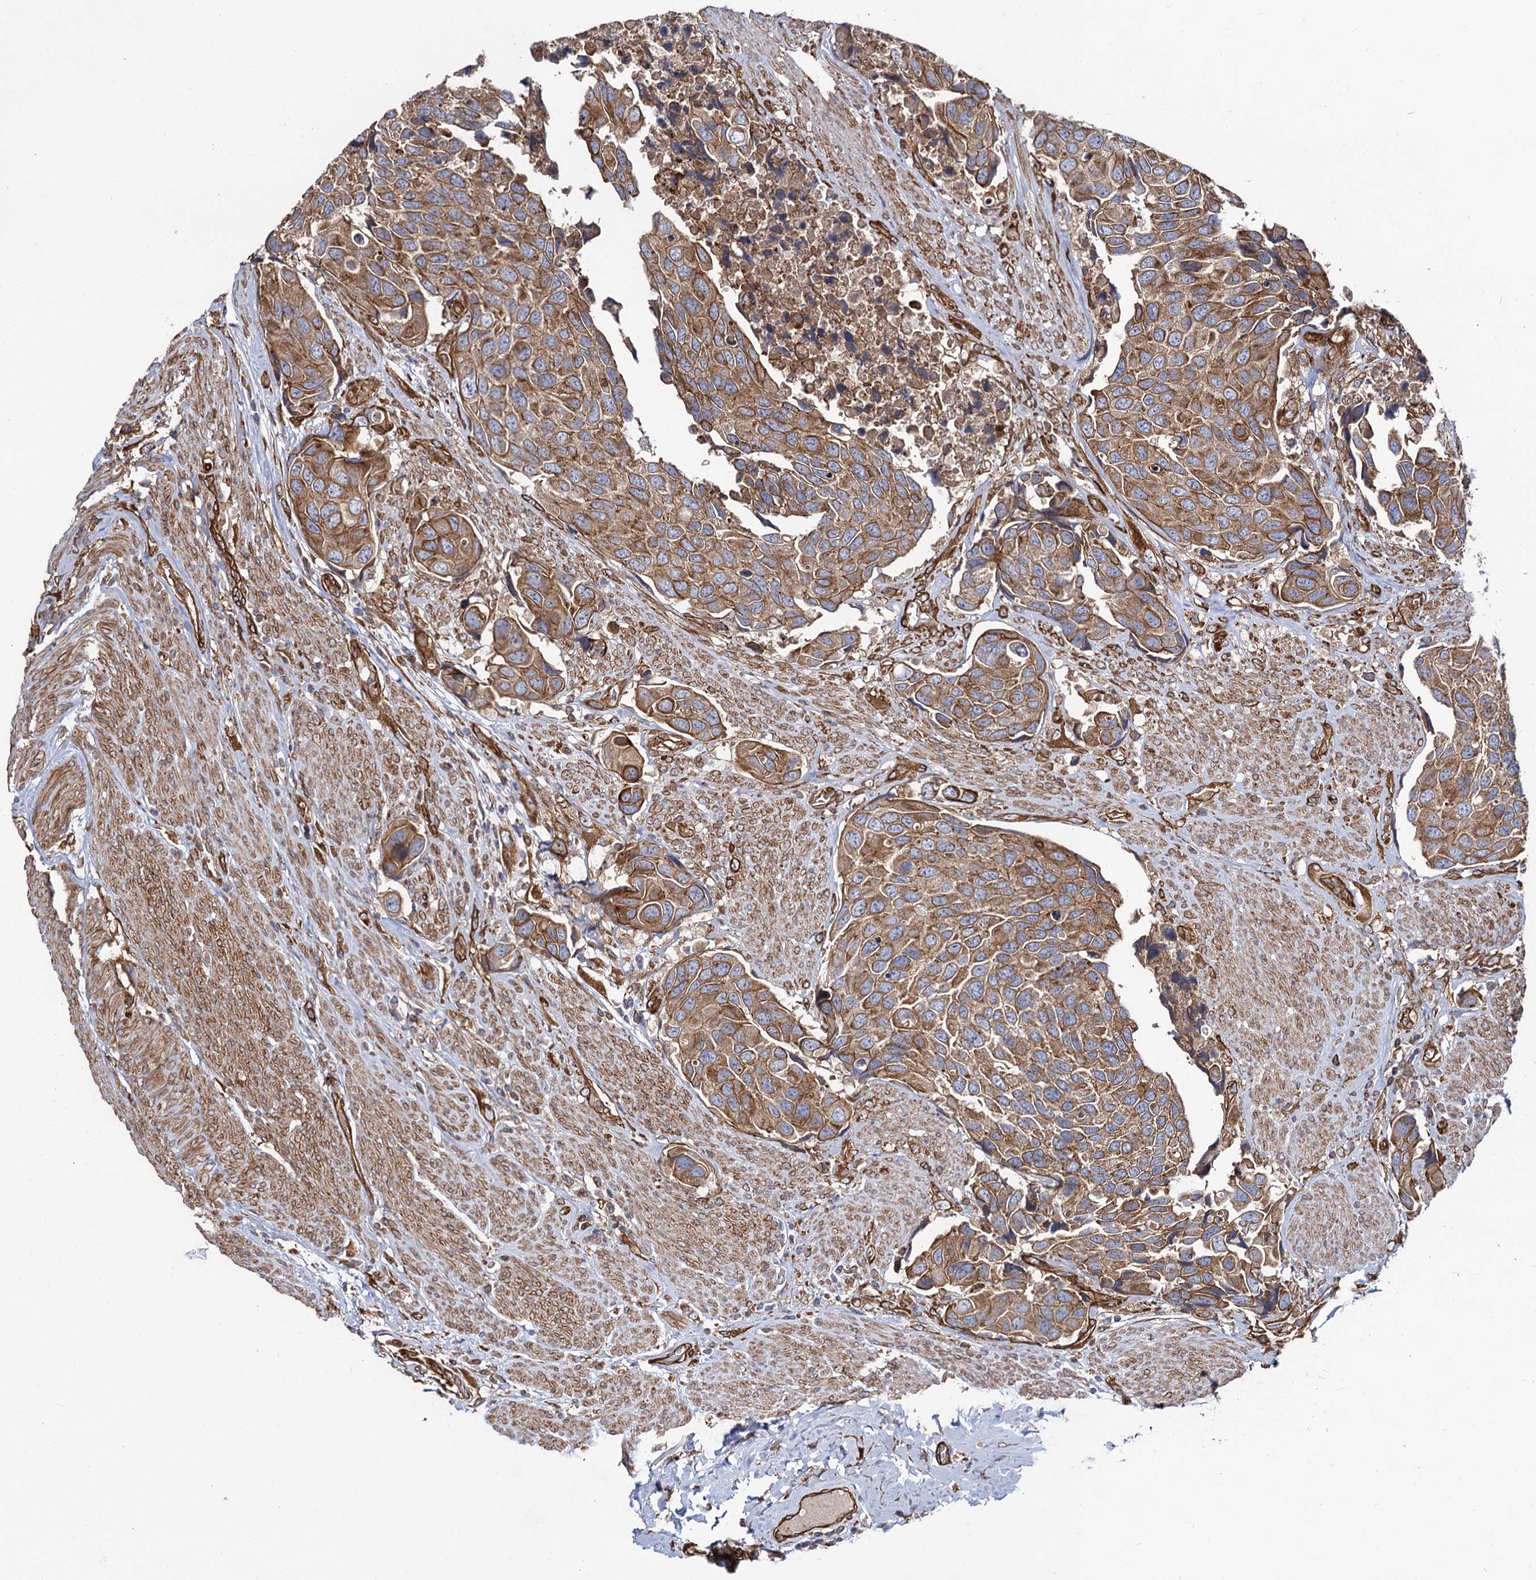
{"staining": {"intensity": "moderate", "quantity": ">75%", "location": "cytoplasmic/membranous"}, "tissue": "urothelial cancer", "cell_type": "Tumor cells", "image_type": "cancer", "snomed": [{"axis": "morphology", "description": "Urothelial carcinoma, High grade"}, {"axis": "topography", "description": "Urinary bladder"}], "caption": "Protein expression analysis of human urothelial cancer reveals moderate cytoplasmic/membranous positivity in about >75% of tumor cells.", "gene": "CIP2A", "patient": {"sex": "male", "age": 74}}